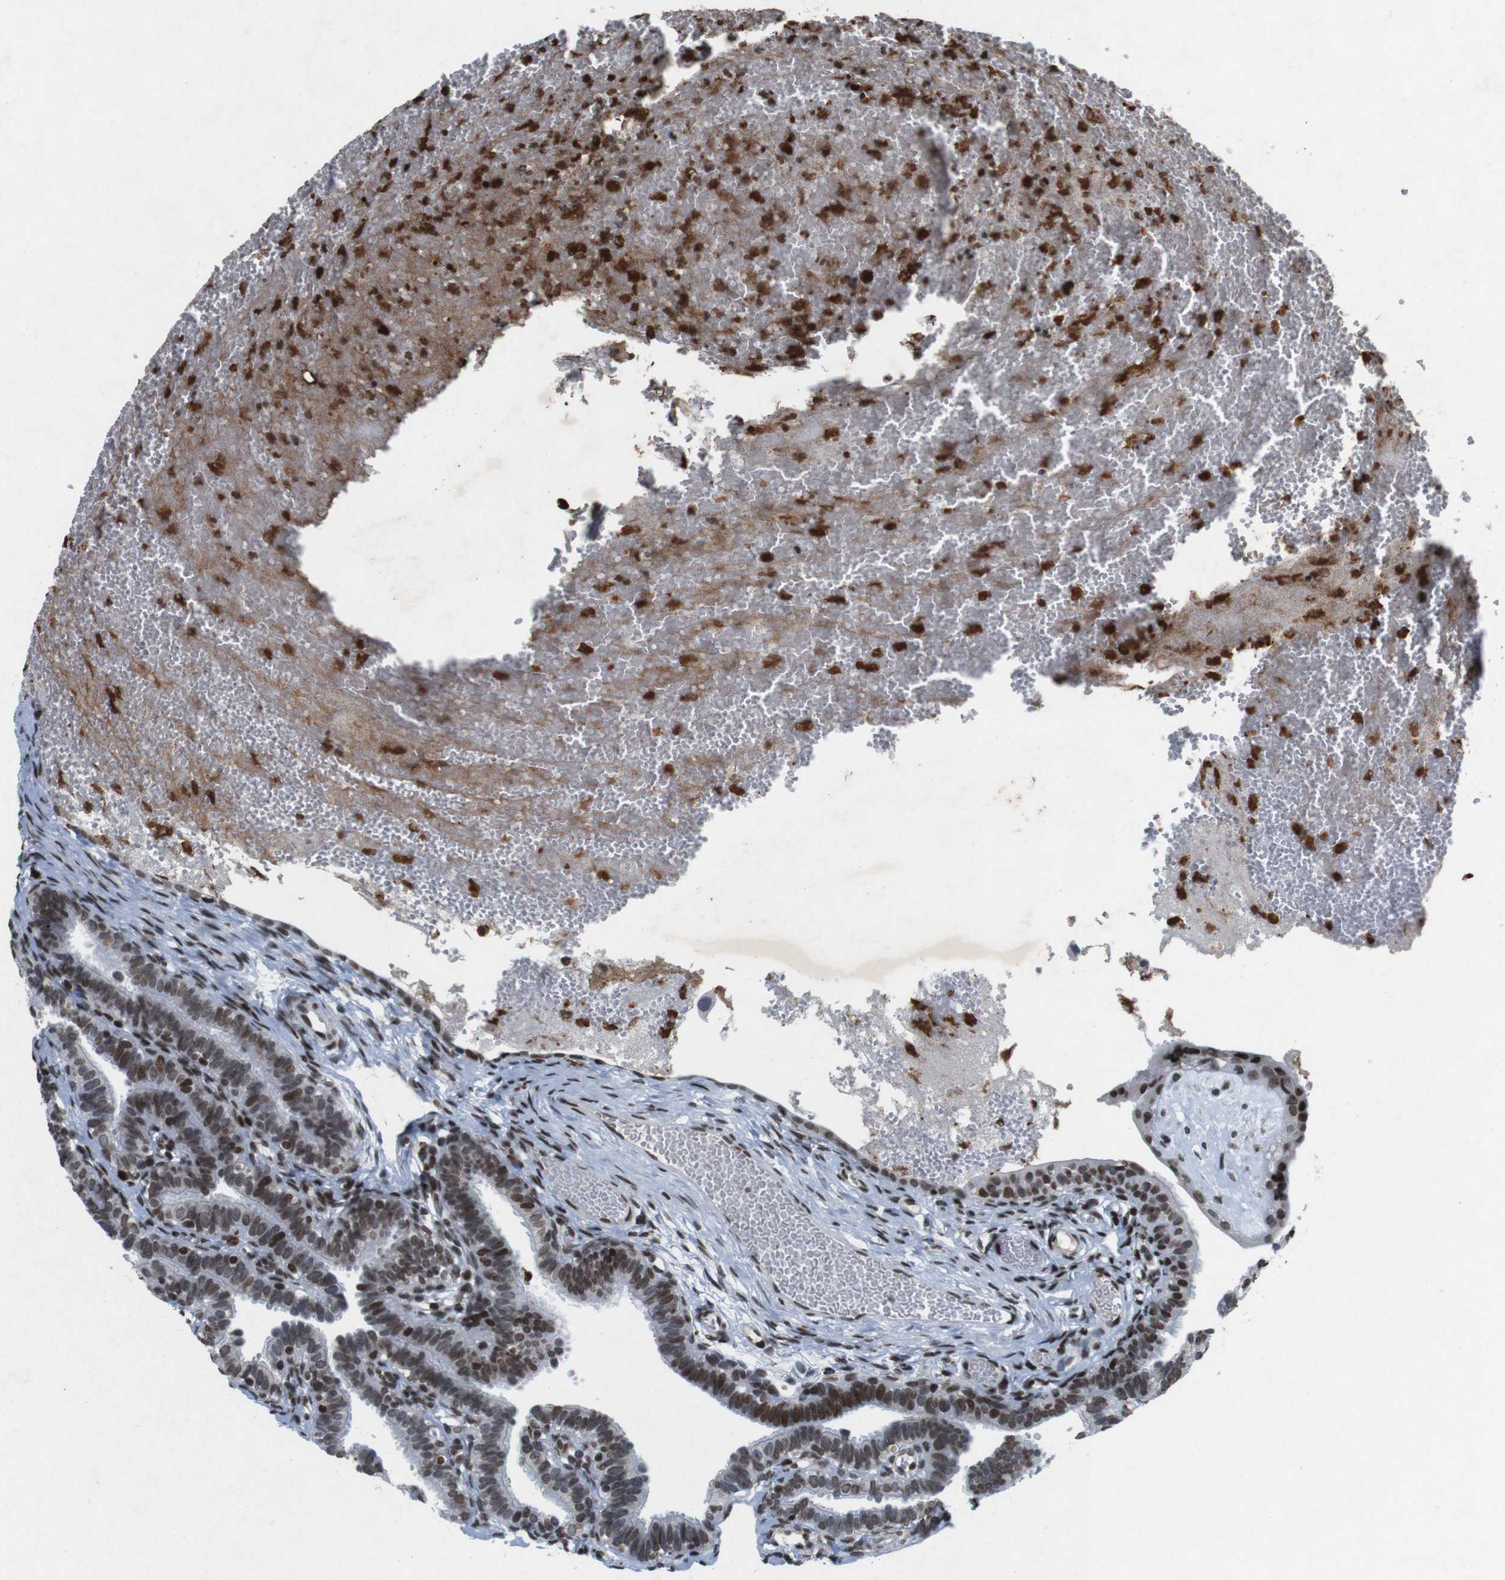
{"staining": {"intensity": "moderate", "quantity": ">75%", "location": "nuclear"}, "tissue": "fallopian tube", "cell_type": "Glandular cells", "image_type": "normal", "snomed": [{"axis": "morphology", "description": "Normal tissue, NOS"}, {"axis": "topography", "description": "Fallopian tube"}, {"axis": "topography", "description": "Placenta"}], "caption": "IHC of normal fallopian tube demonstrates medium levels of moderate nuclear staining in approximately >75% of glandular cells.", "gene": "MAGEH1", "patient": {"sex": "female", "age": 34}}